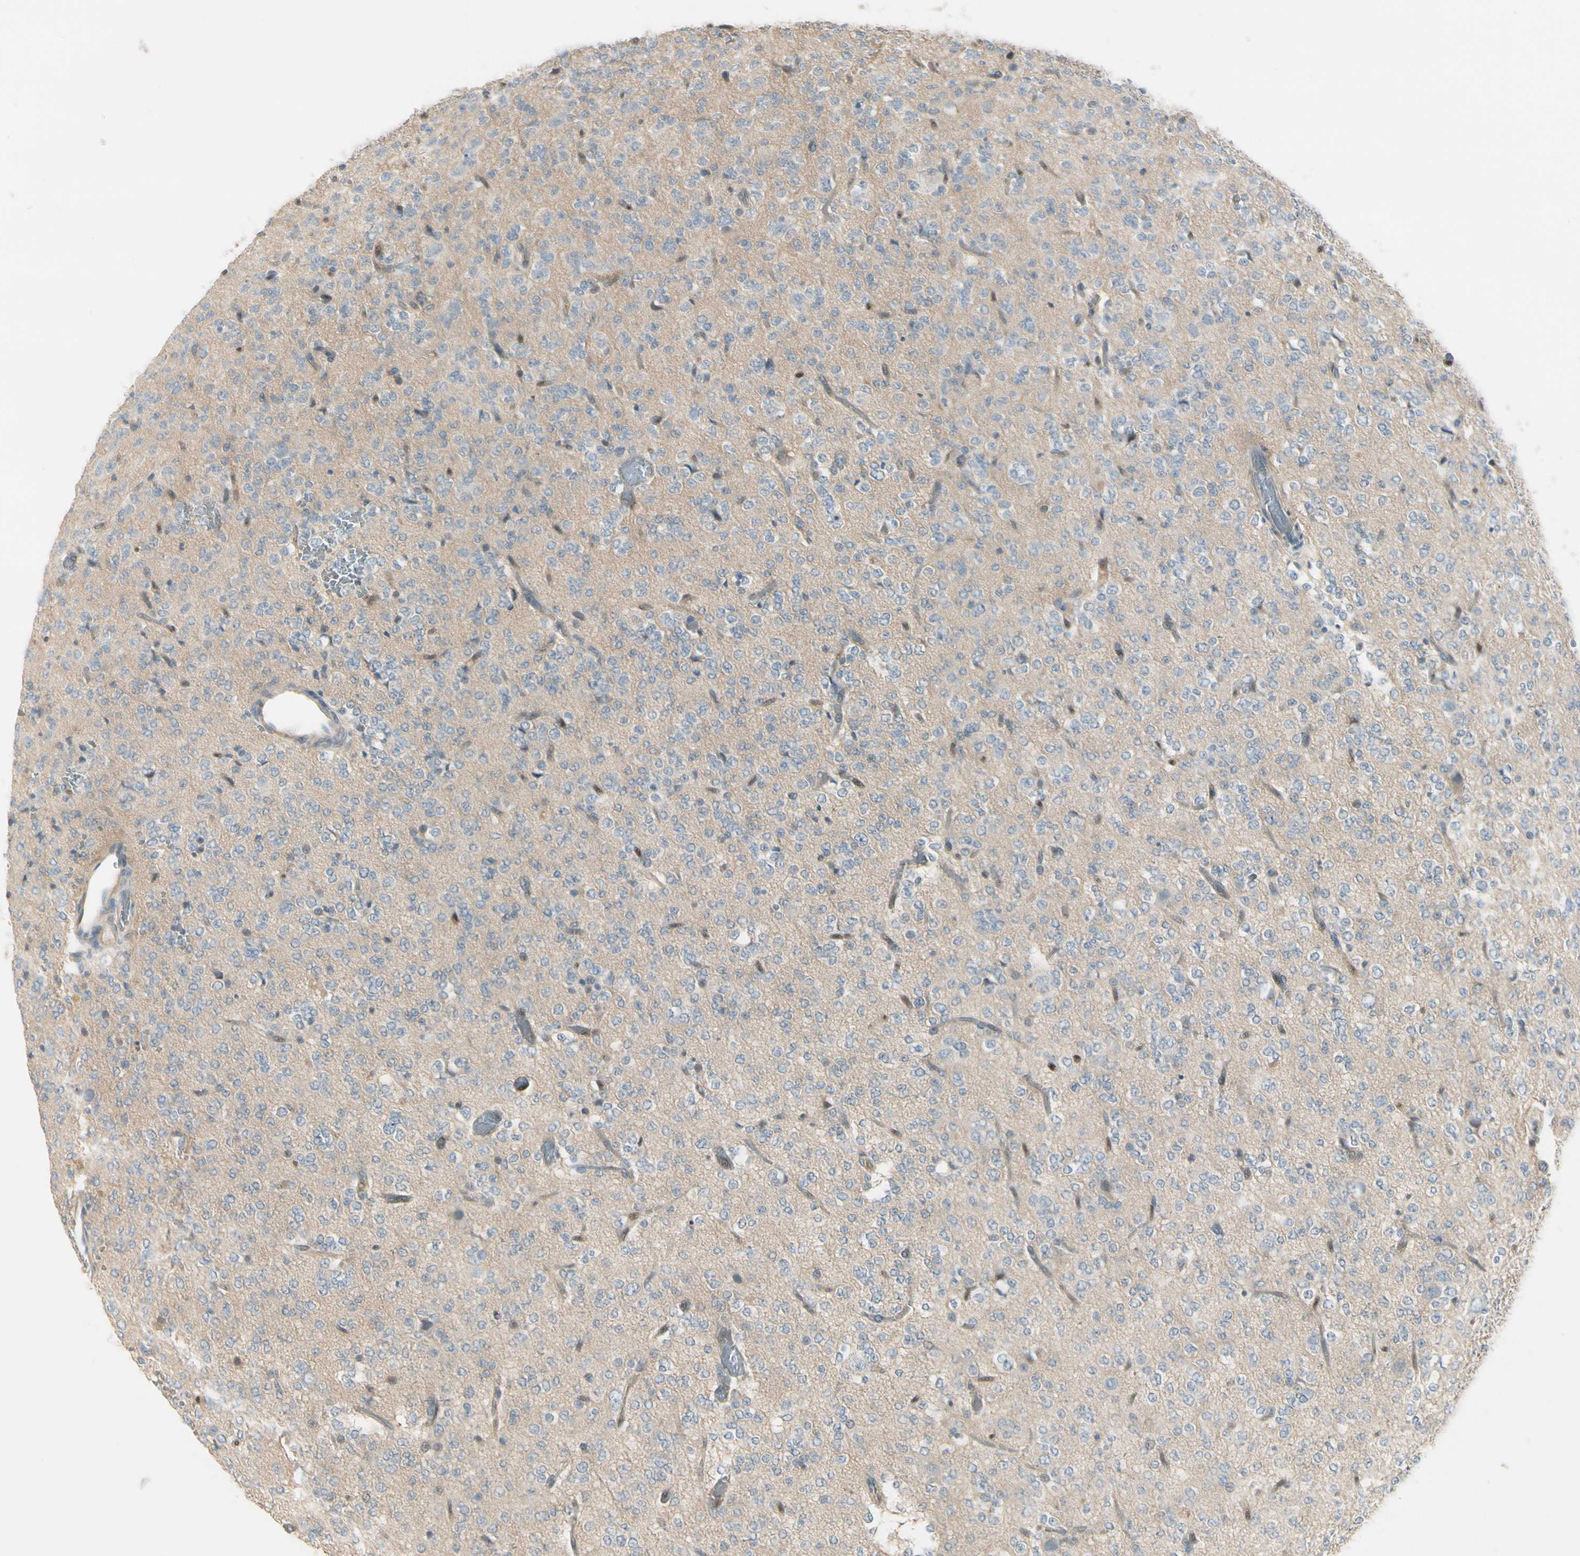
{"staining": {"intensity": "weak", "quantity": "<25%", "location": "cytoplasmic/membranous"}, "tissue": "glioma", "cell_type": "Tumor cells", "image_type": "cancer", "snomed": [{"axis": "morphology", "description": "Glioma, malignant, Low grade"}, {"axis": "topography", "description": "Brain"}], "caption": "Glioma was stained to show a protein in brown. There is no significant expression in tumor cells.", "gene": "CYP2E1", "patient": {"sex": "male", "age": 38}}